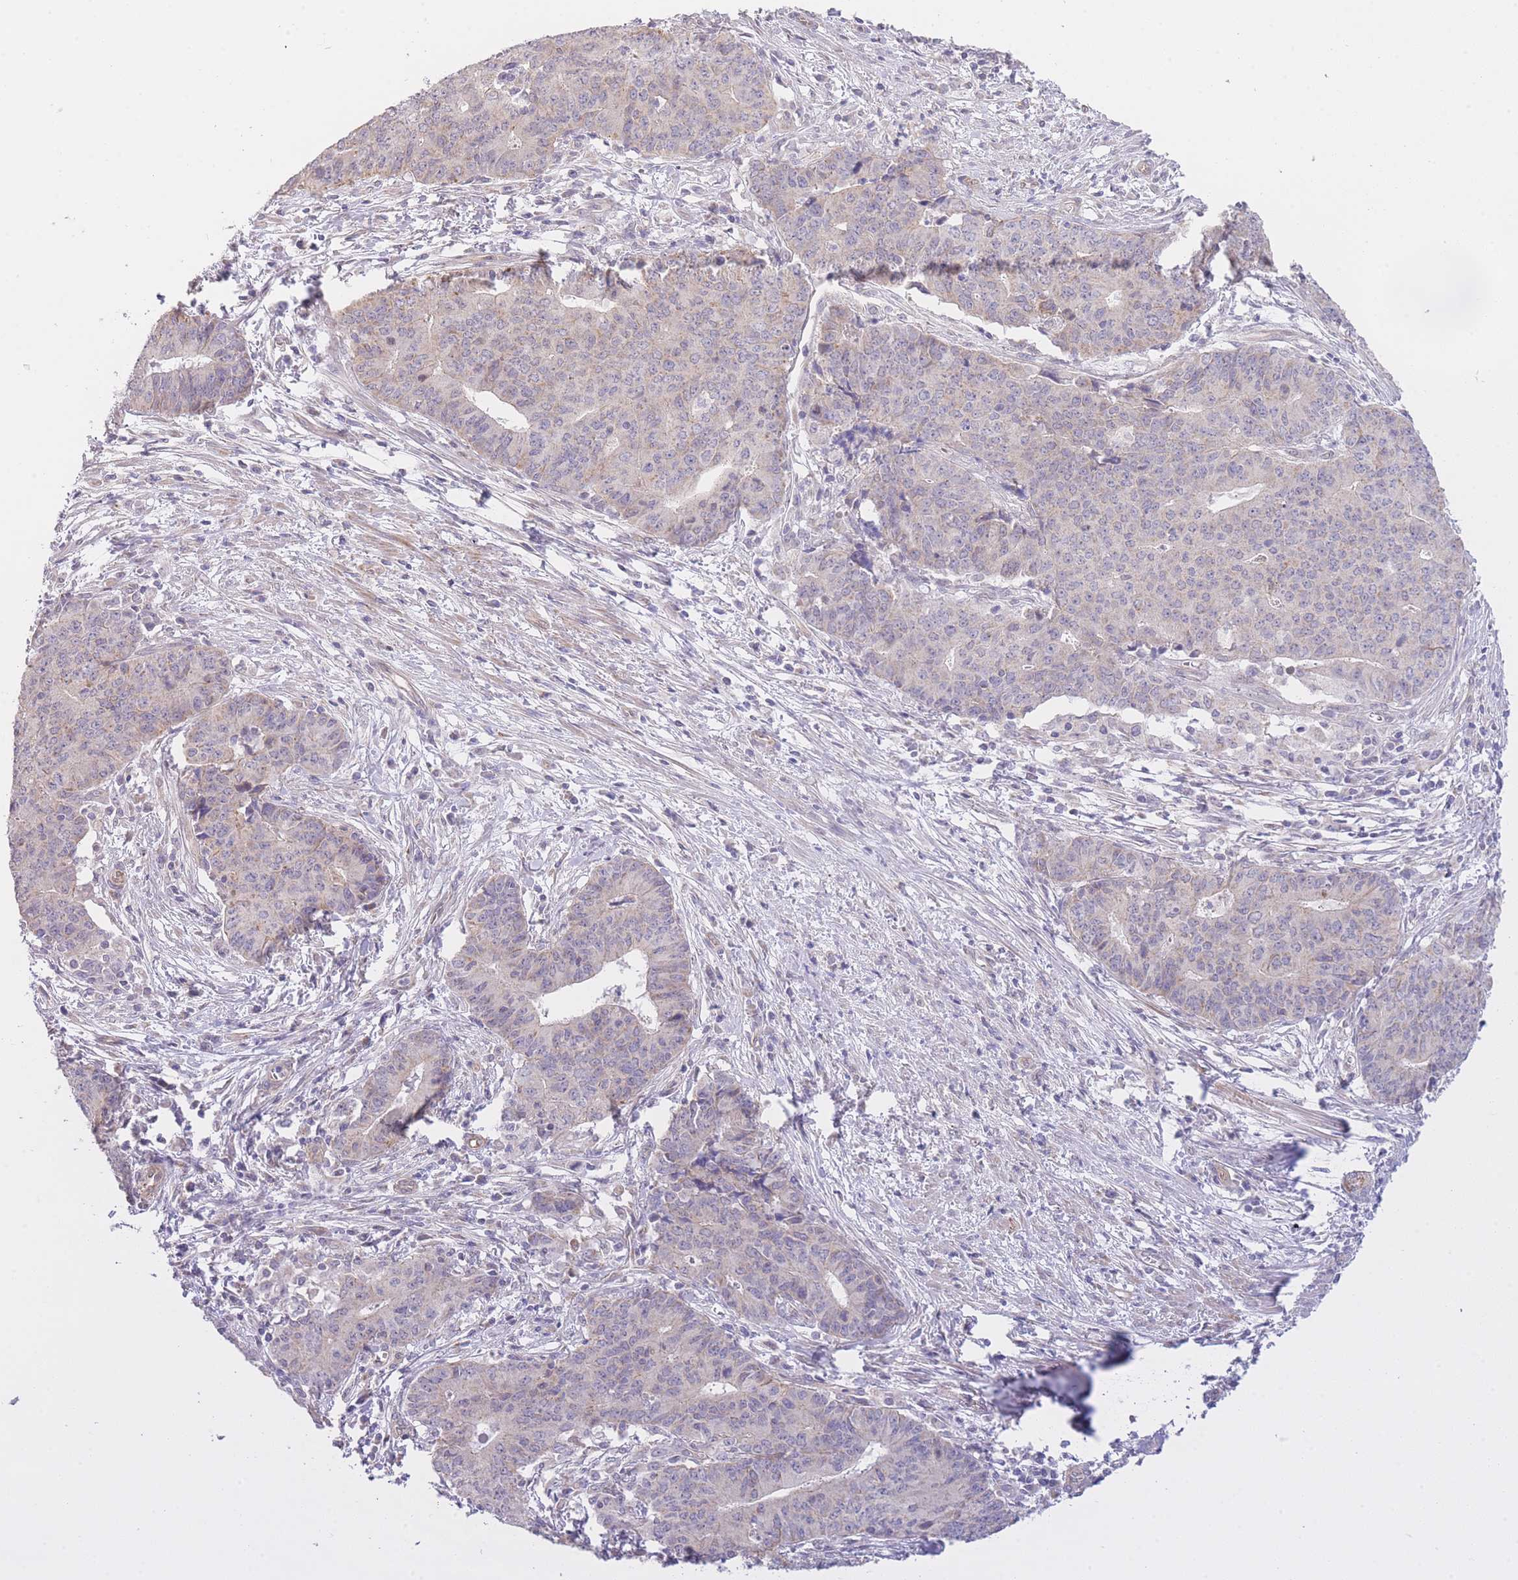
{"staining": {"intensity": "negative", "quantity": "none", "location": "none"}, "tissue": "endometrial cancer", "cell_type": "Tumor cells", "image_type": "cancer", "snomed": [{"axis": "morphology", "description": "Adenocarcinoma, NOS"}, {"axis": "topography", "description": "Endometrium"}], "caption": "Immunohistochemistry image of endometrial cancer stained for a protein (brown), which displays no positivity in tumor cells. (DAB immunohistochemistry visualized using brightfield microscopy, high magnification).", "gene": "CTBP1", "patient": {"sex": "female", "age": 59}}